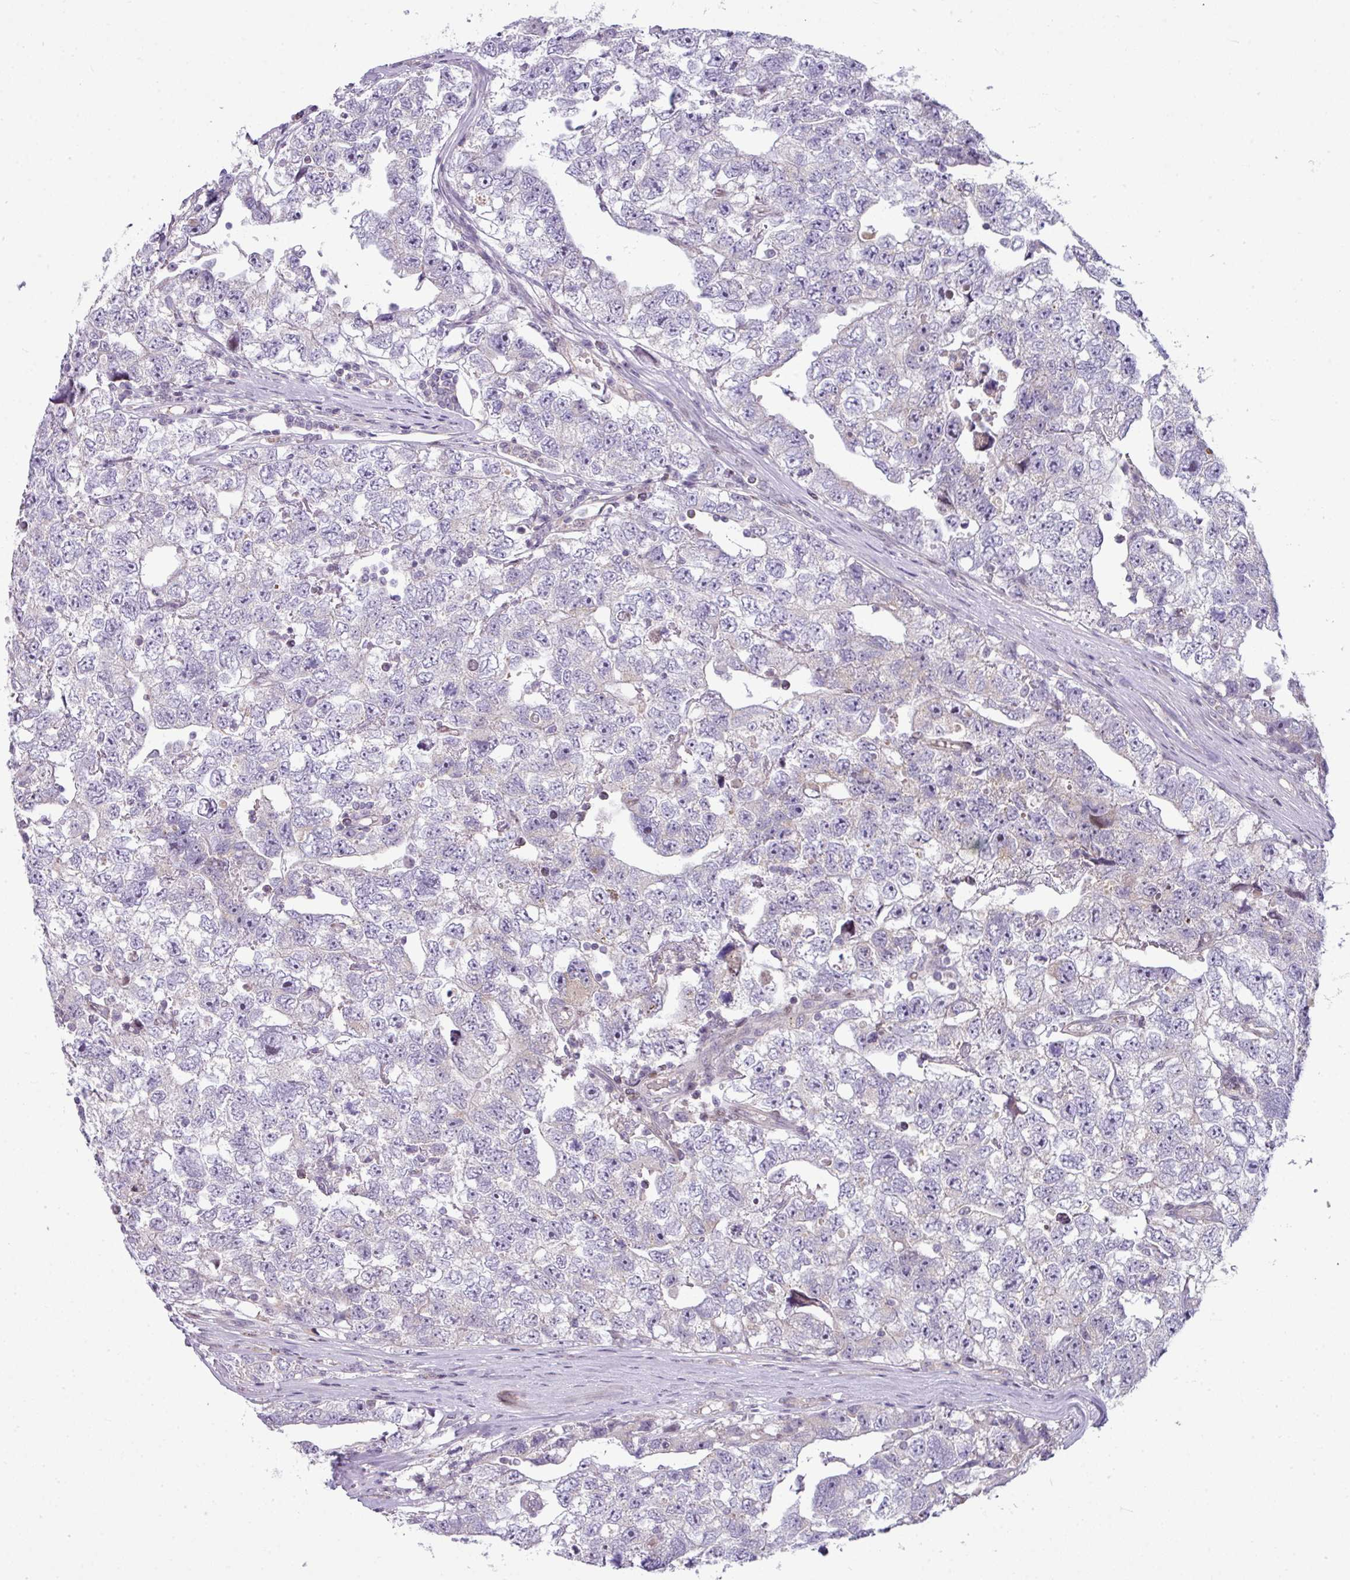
{"staining": {"intensity": "negative", "quantity": "none", "location": "none"}, "tissue": "testis cancer", "cell_type": "Tumor cells", "image_type": "cancer", "snomed": [{"axis": "morphology", "description": "Carcinoma, Embryonal, NOS"}, {"axis": "topography", "description": "Testis"}], "caption": "Immunohistochemistry (IHC) histopathology image of testis cancer stained for a protein (brown), which exhibits no expression in tumor cells.", "gene": "STAT5A", "patient": {"sex": "male", "age": 22}}